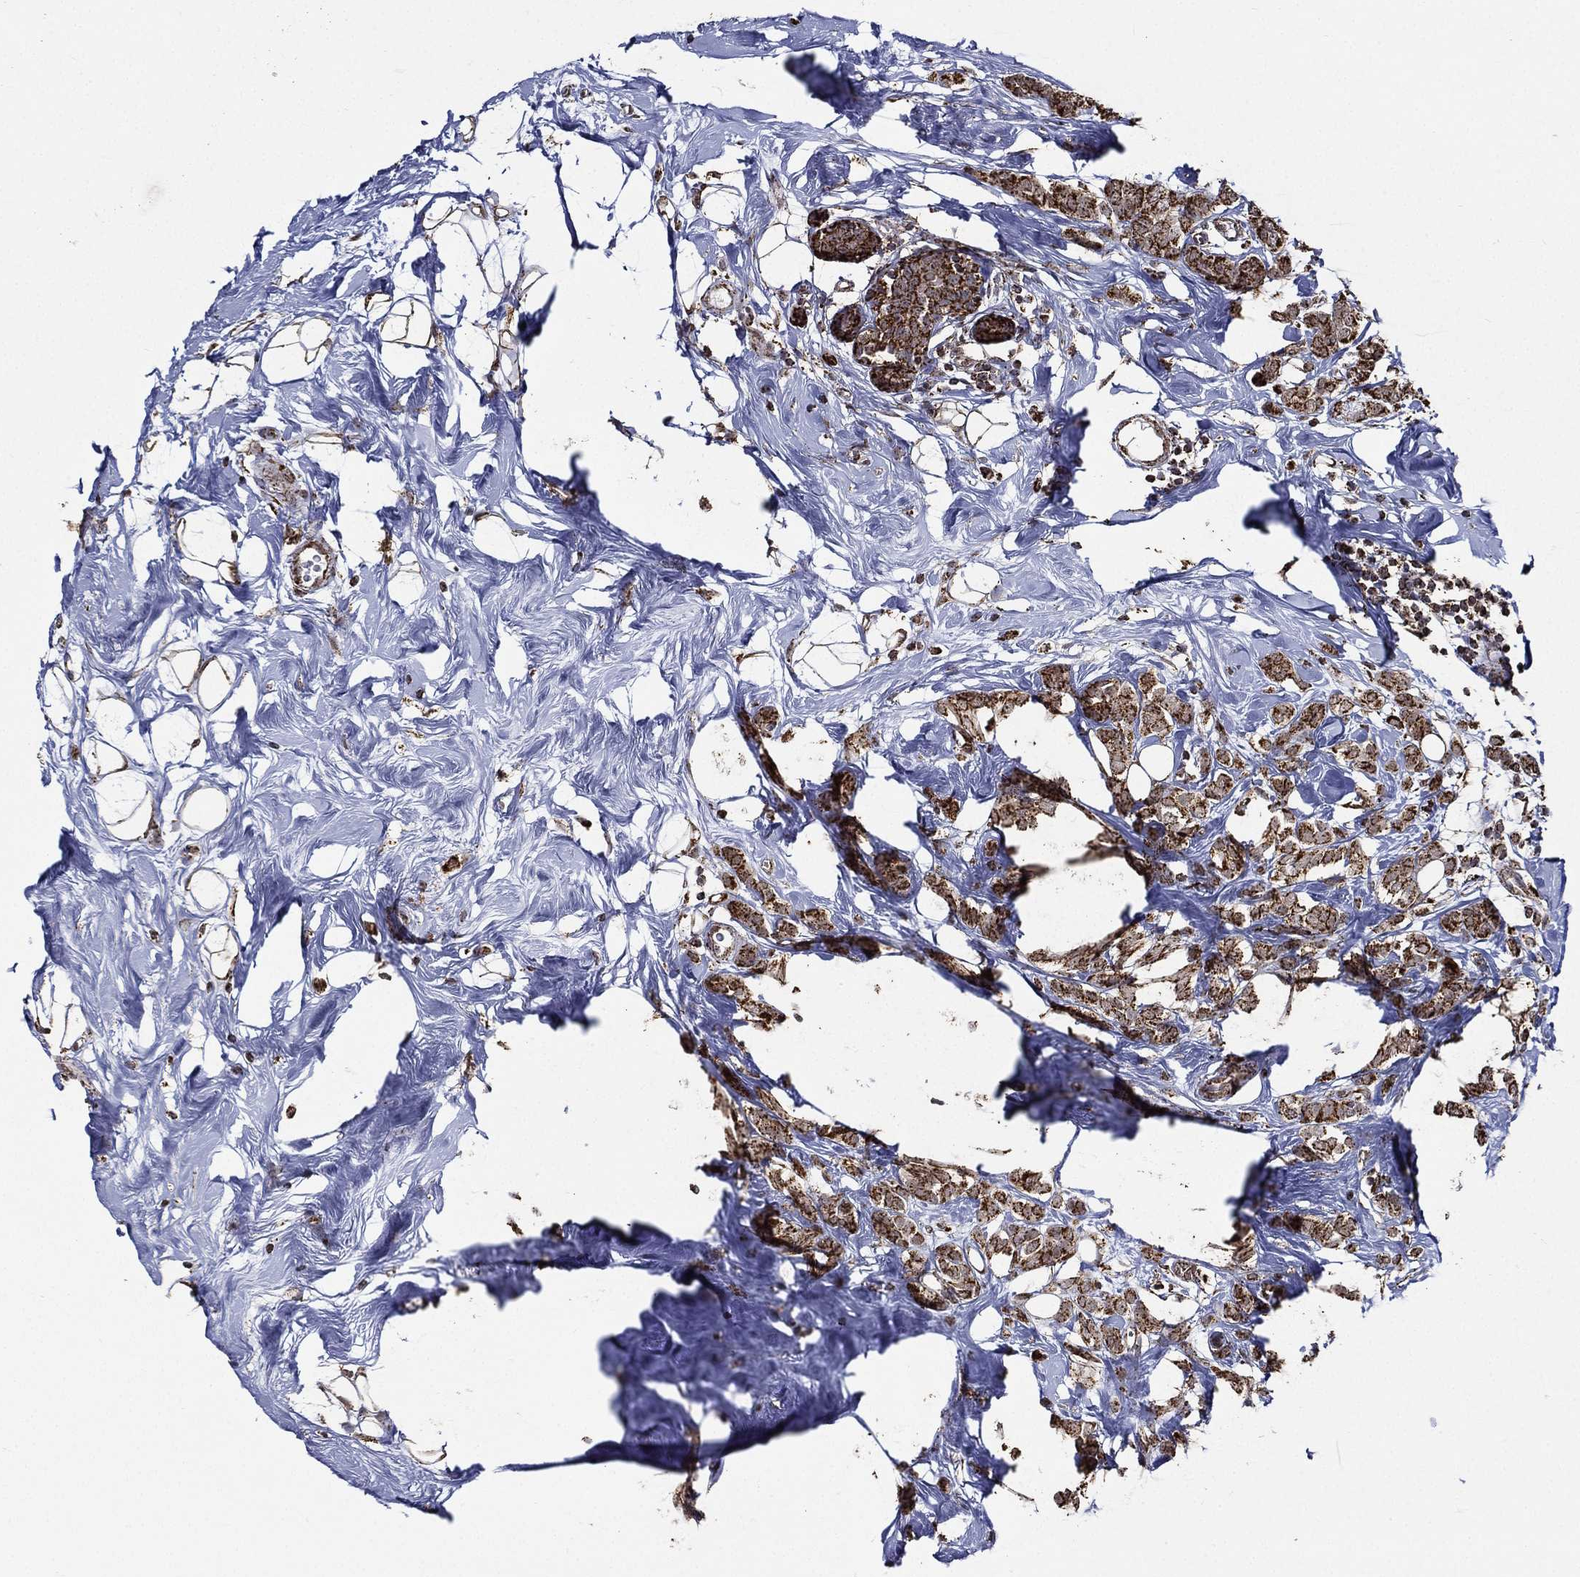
{"staining": {"intensity": "strong", "quantity": ">75%", "location": "cytoplasmic/membranous"}, "tissue": "breast cancer", "cell_type": "Tumor cells", "image_type": "cancer", "snomed": [{"axis": "morphology", "description": "Lobular carcinoma"}, {"axis": "topography", "description": "Breast"}], "caption": "This is a histology image of IHC staining of lobular carcinoma (breast), which shows strong staining in the cytoplasmic/membranous of tumor cells.", "gene": "NDUFAB1", "patient": {"sex": "female", "age": 49}}